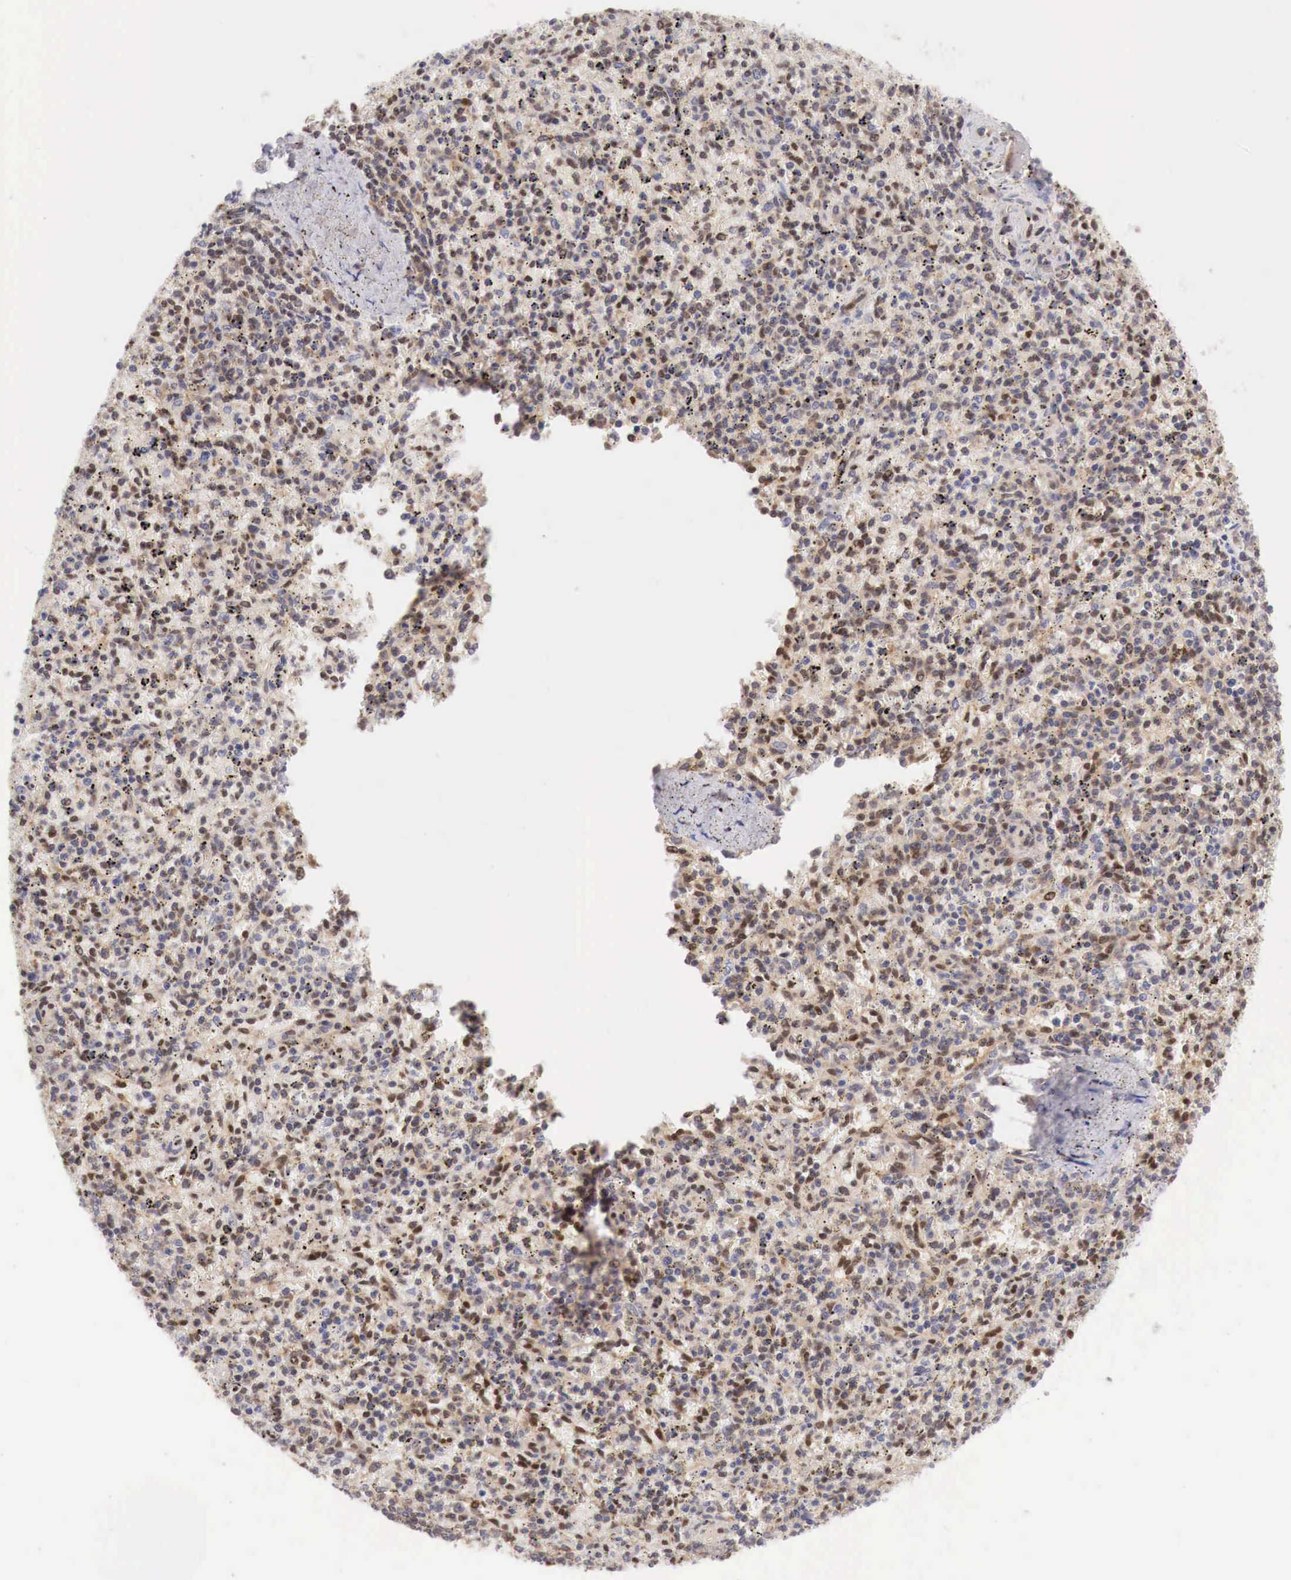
{"staining": {"intensity": "strong", "quantity": ">75%", "location": "cytoplasmic/membranous,nuclear"}, "tissue": "spleen", "cell_type": "Cells in red pulp", "image_type": "normal", "snomed": [{"axis": "morphology", "description": "Normal tissue, NOS"}, {"axis": "topography", "description": "Spleen"}], "caption": "High-power microscopy captured an immunohistochemistry photomicrograph of unremarkable spleen, revealing strong cytoplasmic/membranous,nuclear staining in approximately >75% of cells in red pulp.", "gene": "PABIR2", "patient": {"sex": "male", "age": 72}}